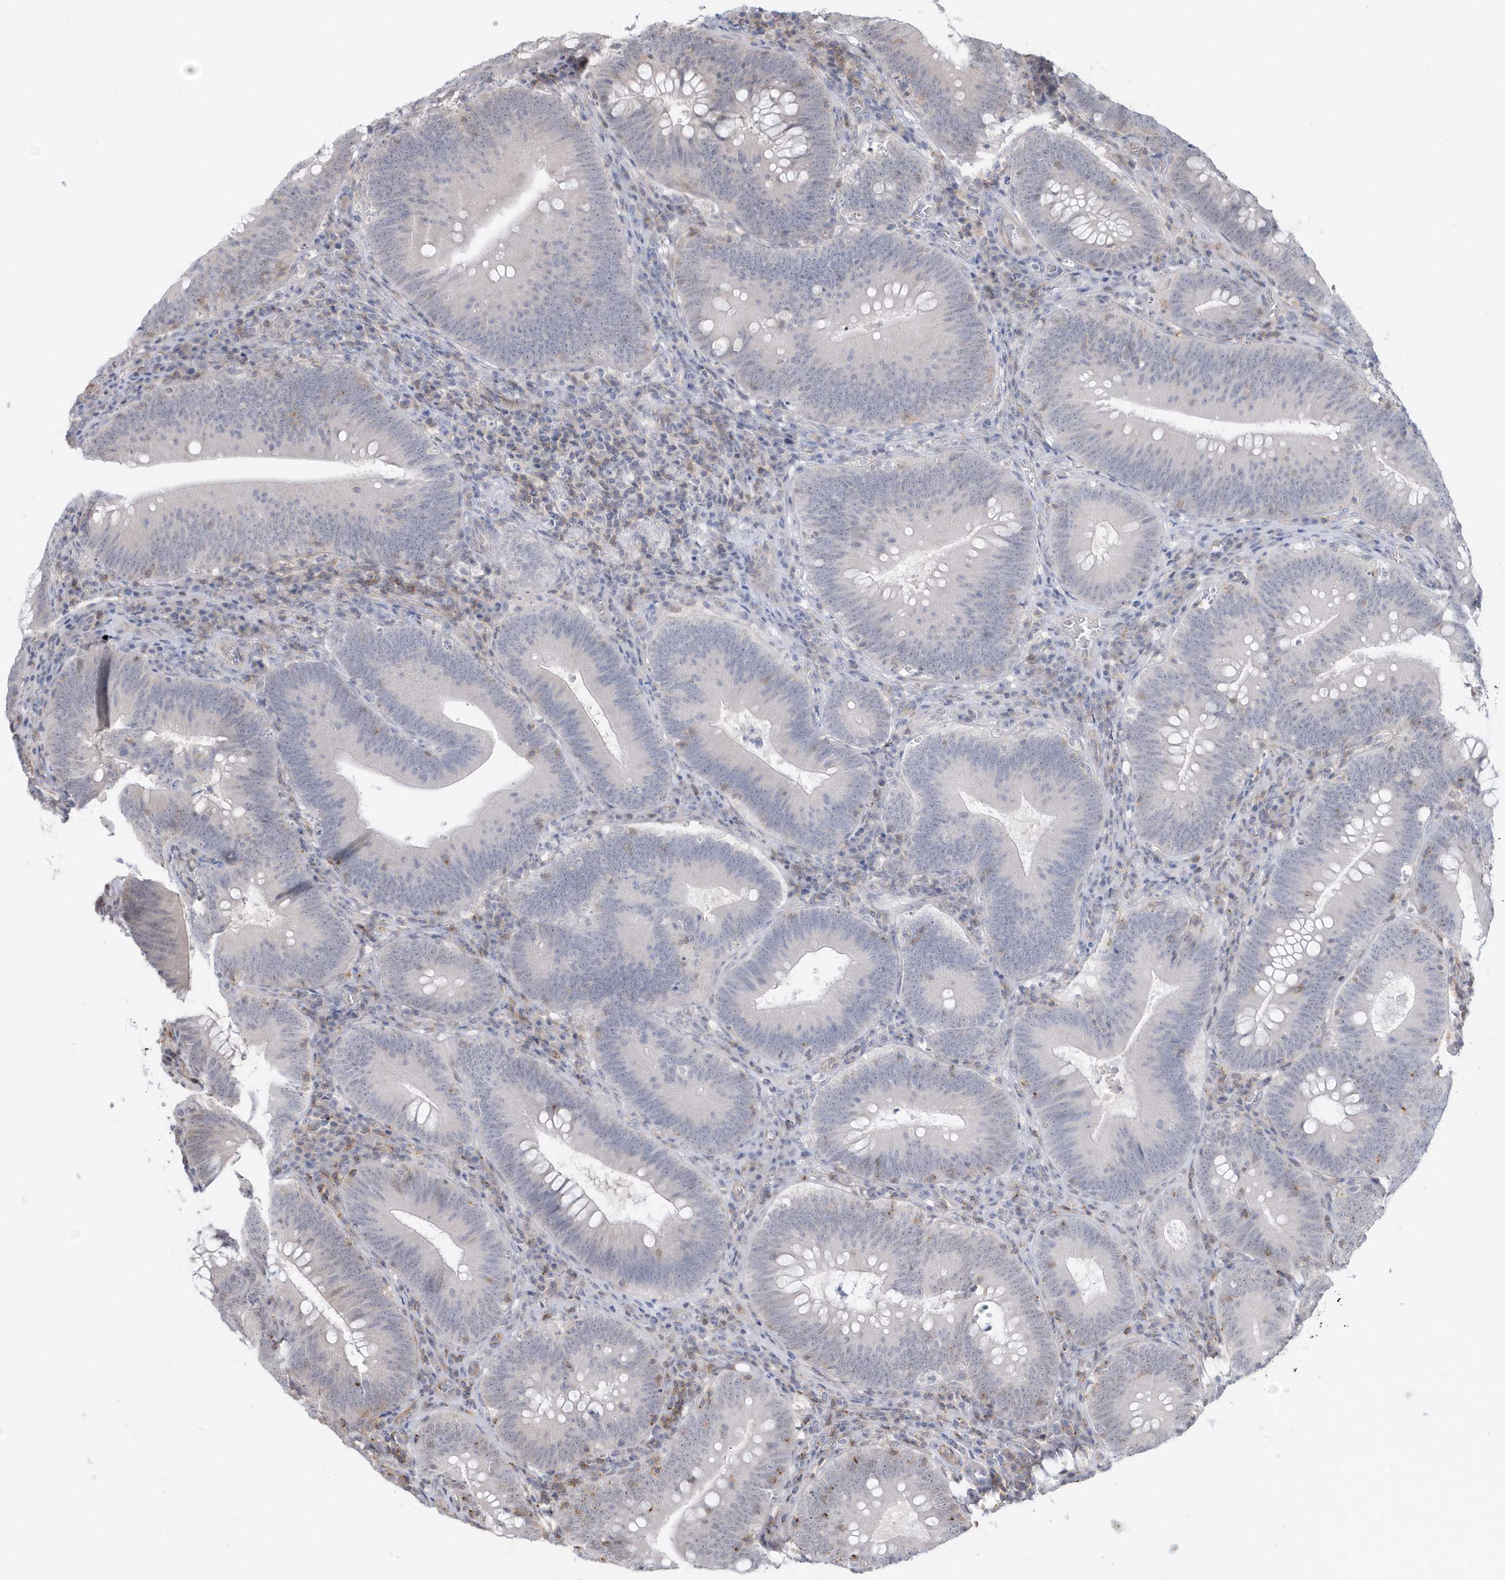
{"staining": {"intensity": "negative", "quantity": "none", "location": "none"}, "tissue": "colorectal cancer", "cell_type": "Tumor cells", "image_type": "cancer", "snomed": [{"axis": "morphology", "description": "Normal tissue, NOS"}, {"axis": "topography", "description": "Colon"}], "caption": "An IHC micrograph of colorectal cancer is shown. There is no staining in tumor cells of colorectal cancer.", "gene": "CRIP3", "patient": {"sex": "female", "age": 82}}